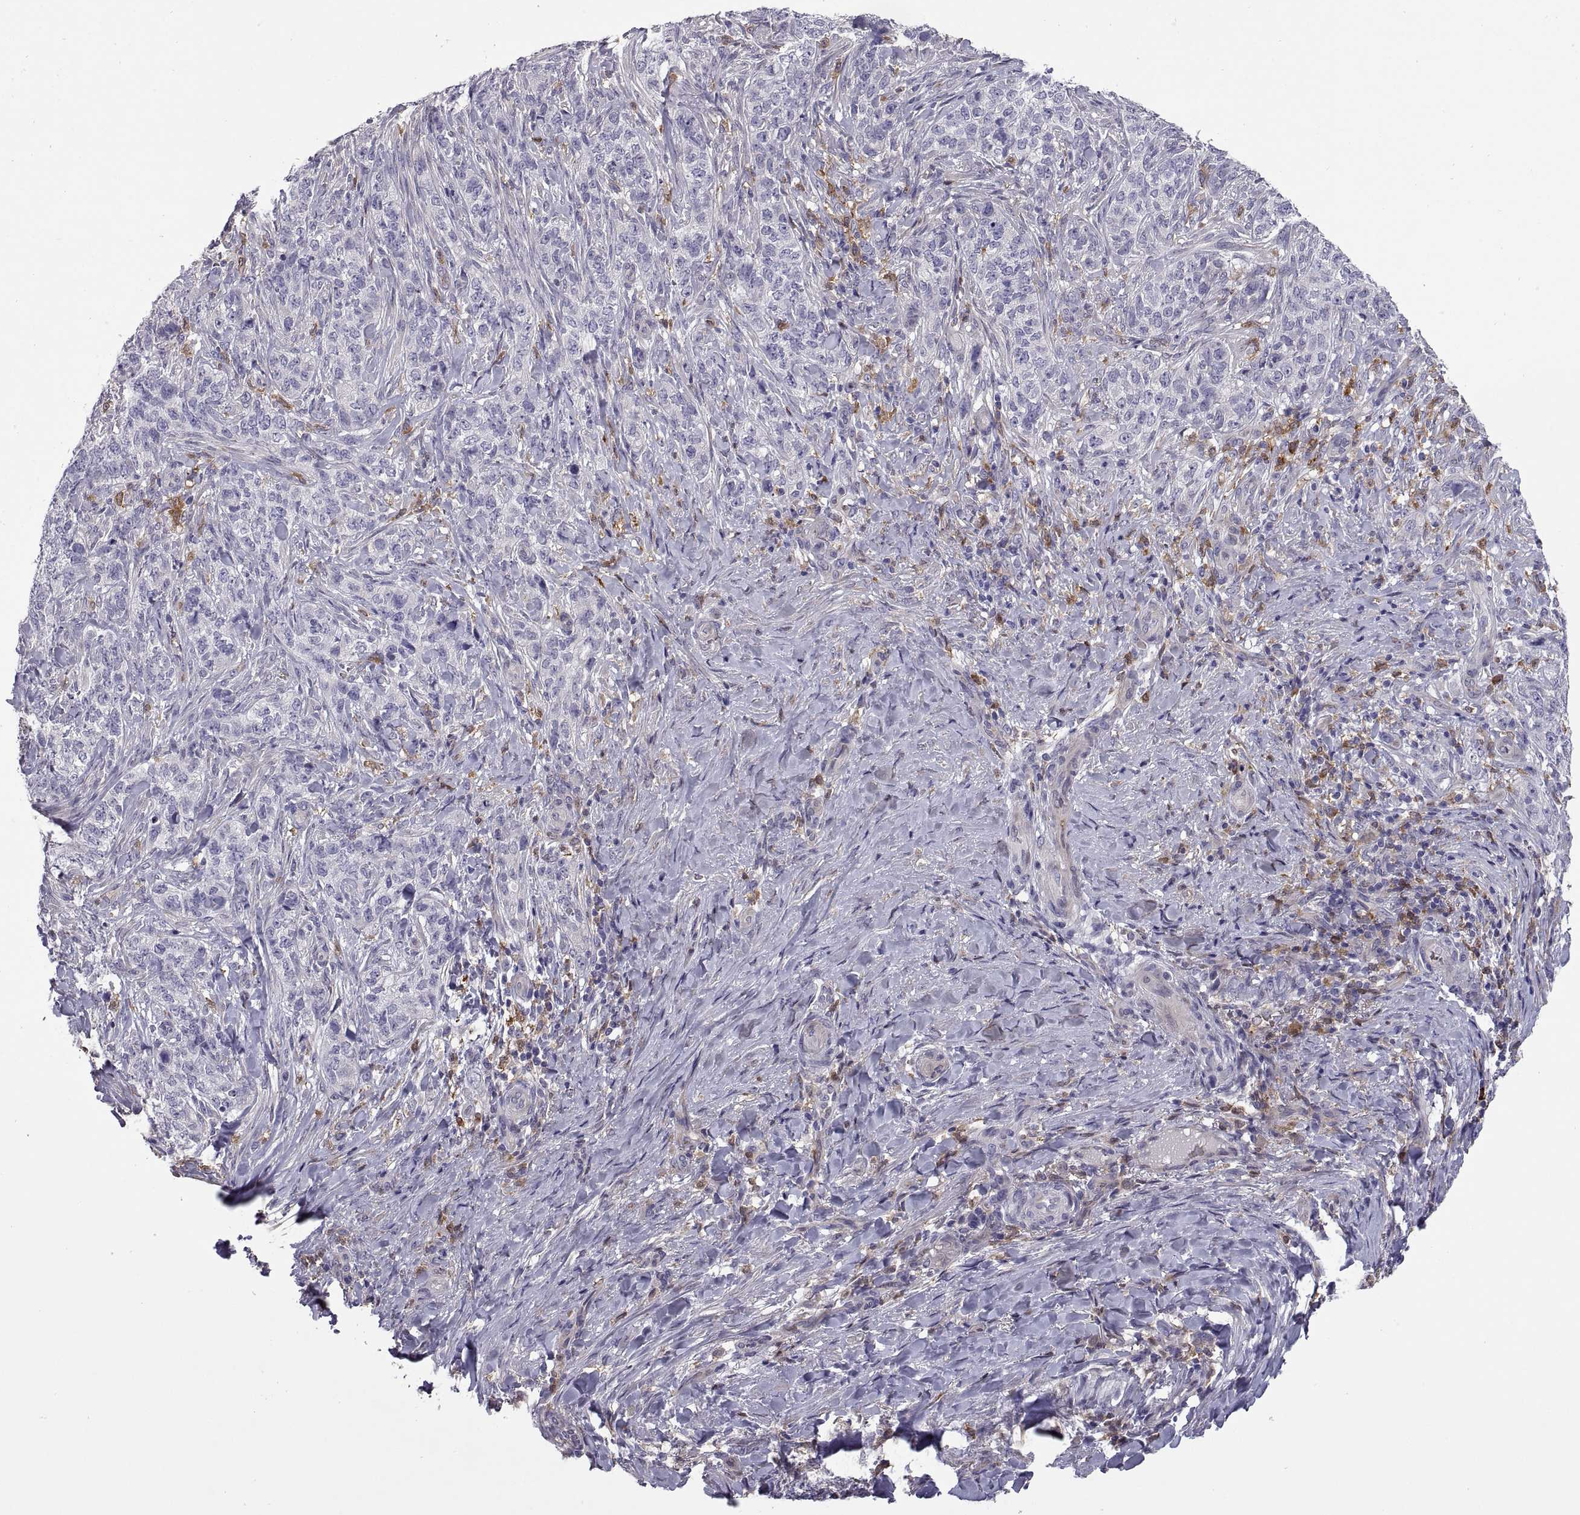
{"staining": {"intensity": "negative", "quantity": "none", "location": "none"}, "tissue": "skin cancer", "cell_type": "Tumor cells", "image_type": "cancer", "snomed": [{"axis": "morphology", "description": "Basal cell carcinoma"}, {"axis": "topography", "description": "Skin"}], "caption": "Micrograph shows no significant protein positivity in tumor cells of skin basal cell carcinoma.", "gene": "DOK3", "patient": {"sex": "female", "age": 69}}